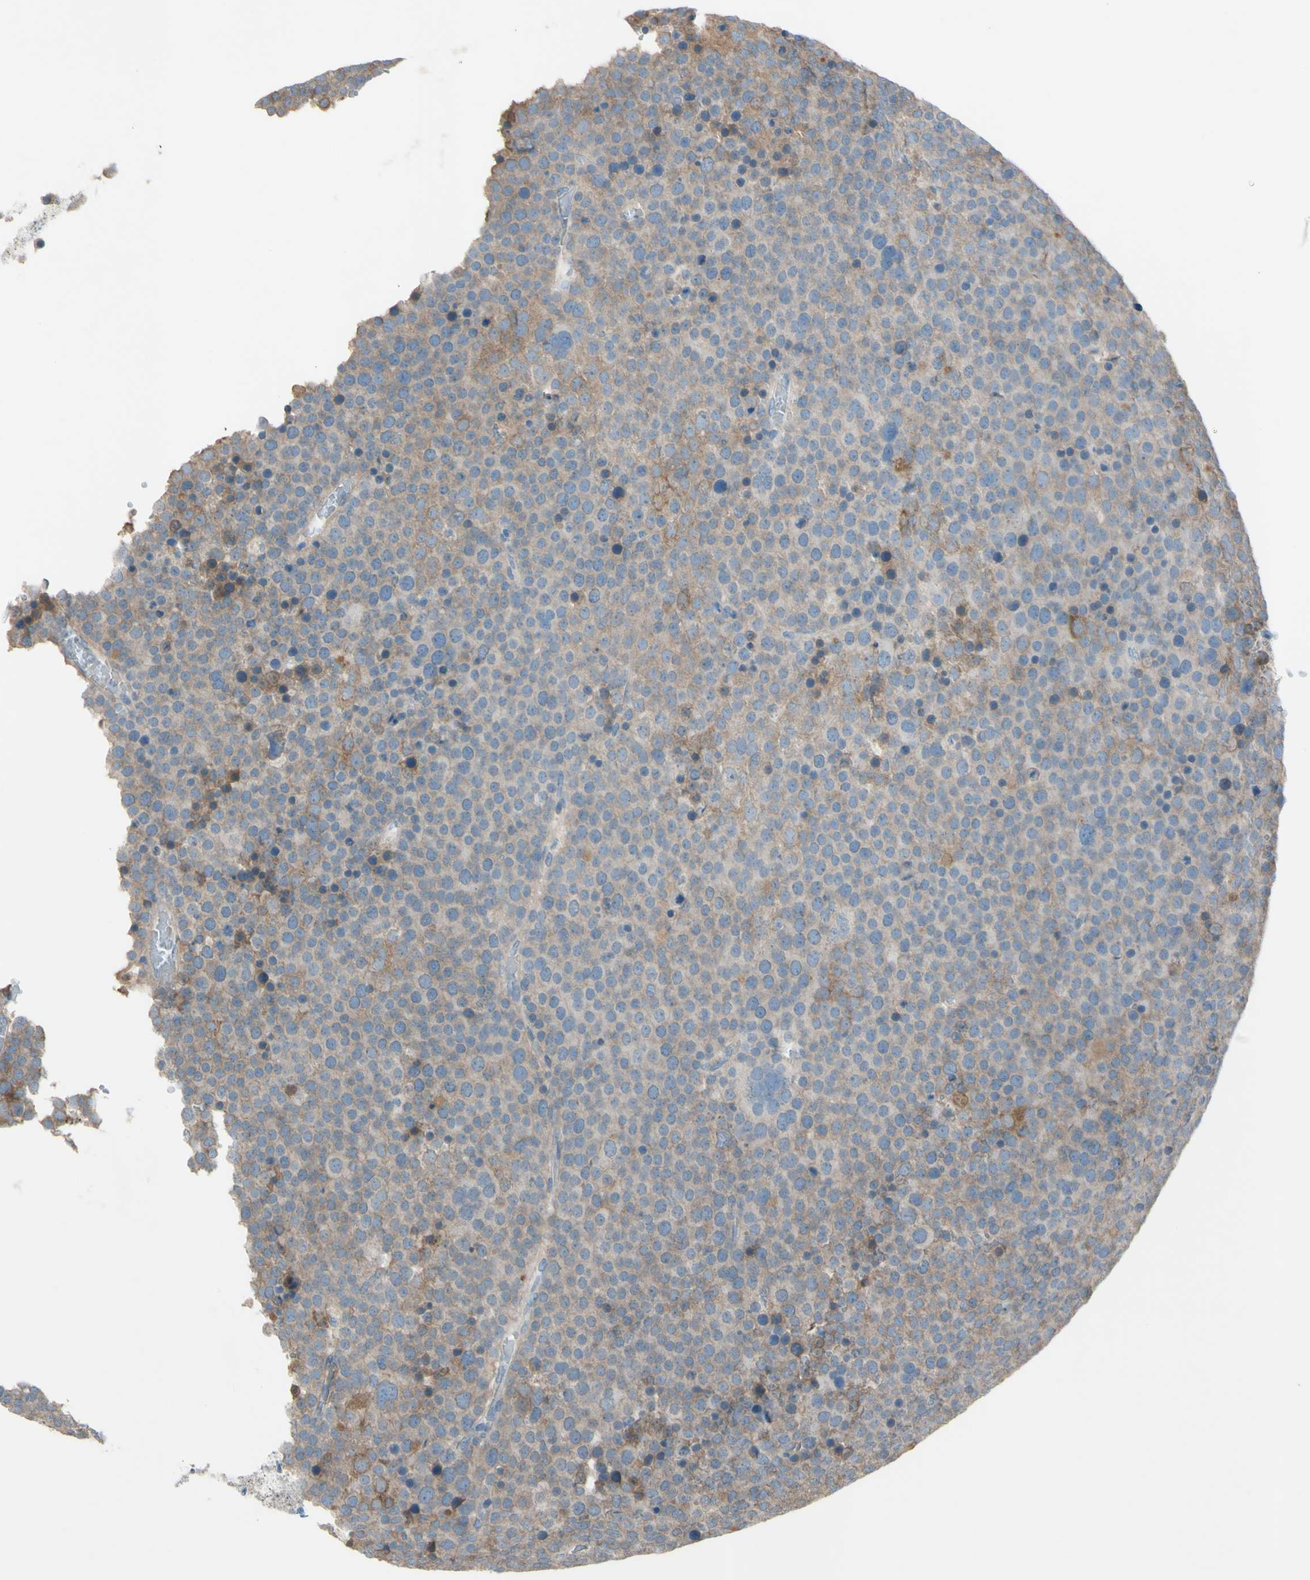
{"staining": {"intensity": "weak", "quantity": "25%-75%", "location": "cytoplasmic/membranous"}, "tissue": "testis cancer", "cell_type": "Tumor cells", "image_type": "cancer", "snomed": [{"axis": "morphology", "description": "Seminoma, NOS"}, {"axis": "topography", "description": "Testis"}], "caption": "Protein staining of testis seminoma tissue shows weak cytoplasmic/membranous expression in approximately 25%-75% of tumor cells.", "gene": "ATRN", "patient": {"sex": "male", "age": 71}}